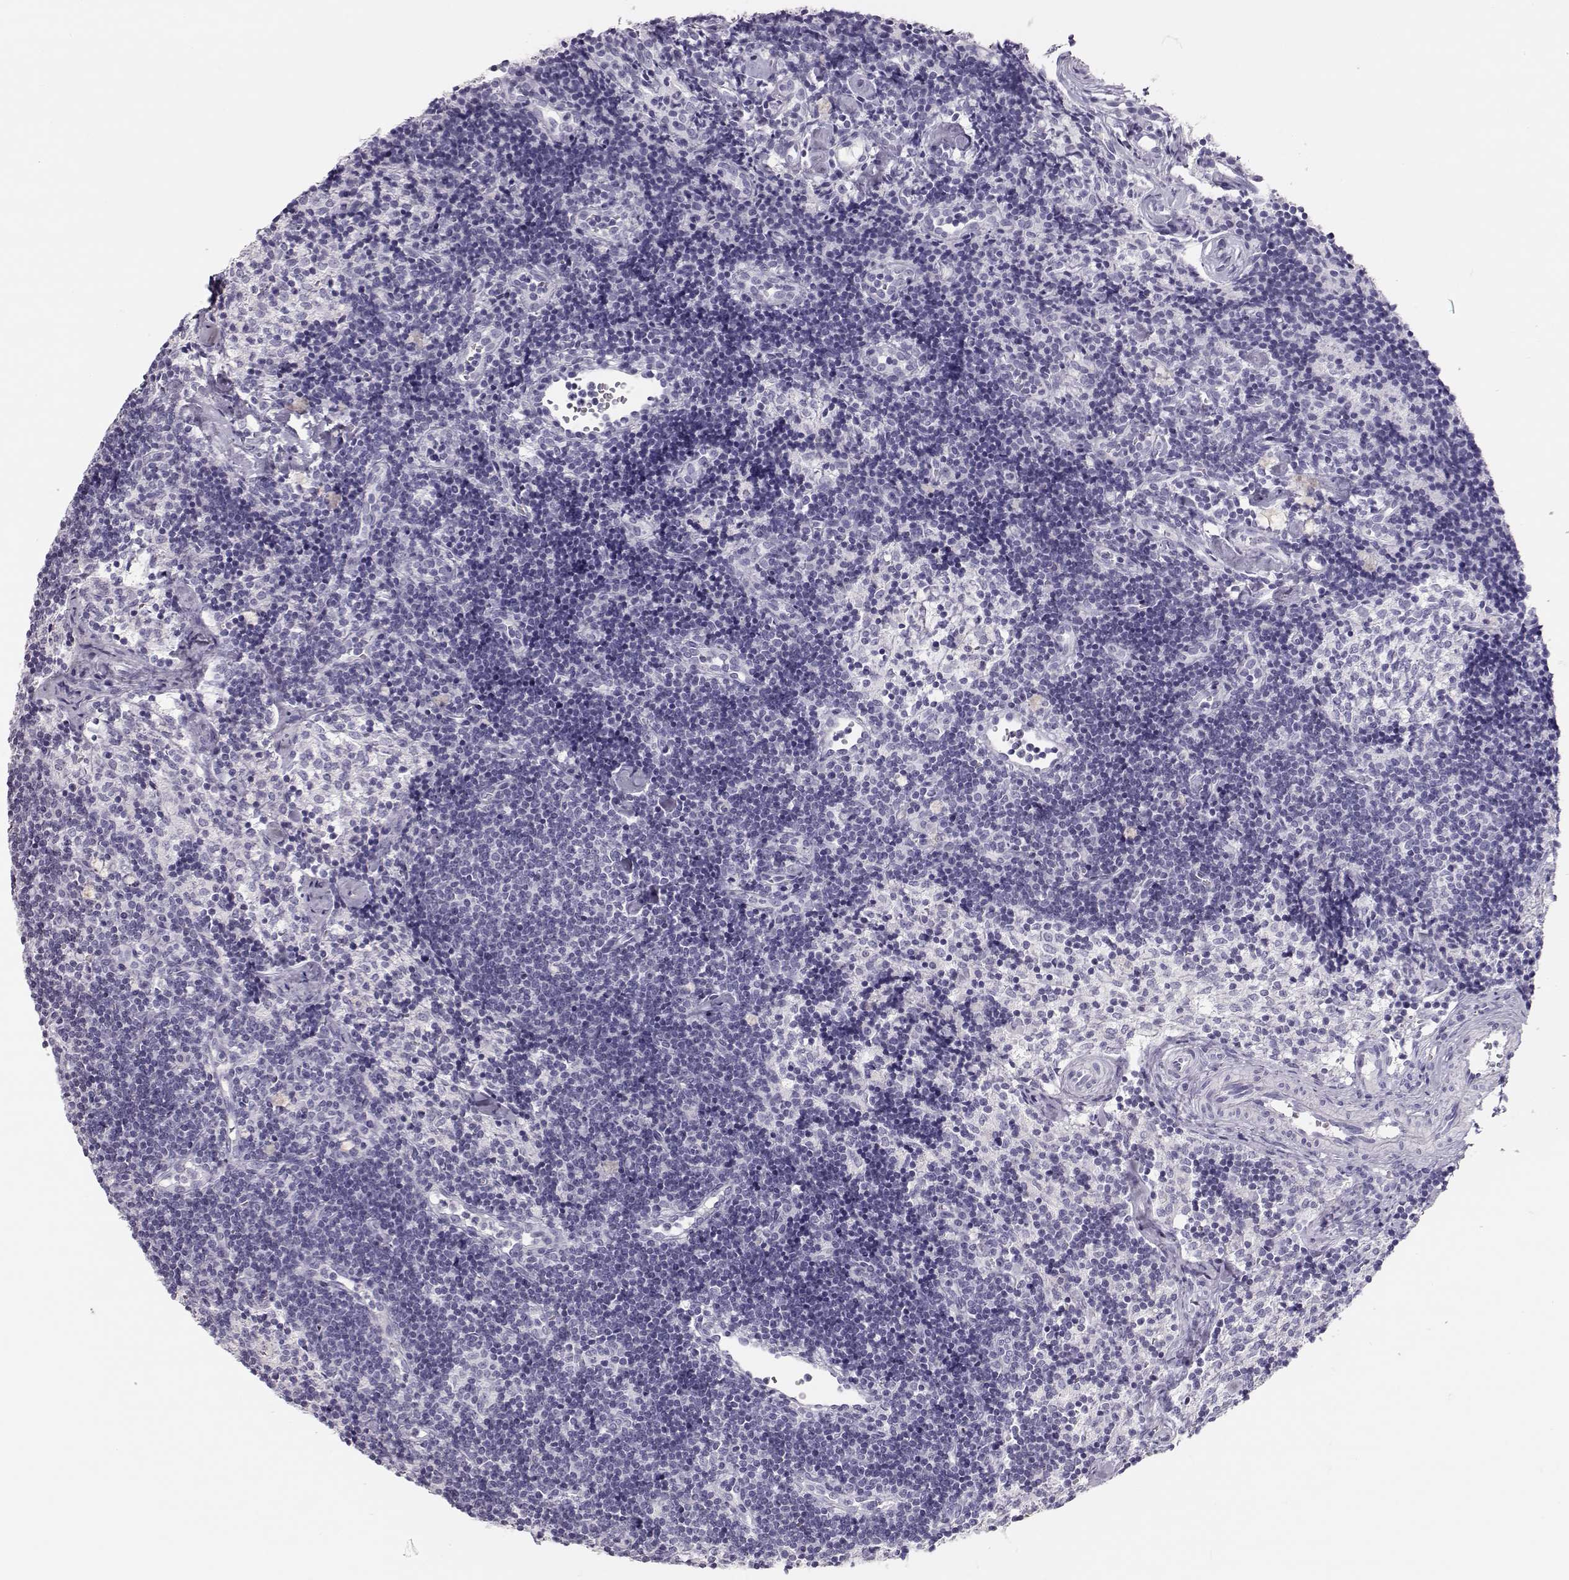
{"staining": {"intensity": "negative", "quantity": "none", "location": "none"}, "tissue": "lymph node", "cell_type": "Germinal center cells", "image_type": "normal", "snomed": [{"axis": "morphology", "description": "Normal tissue, NOS"}, {"axis": "topography", "description": "Lymph node"}], "caption": "IHC photomicrograph of normal lymph node: human lymph node stained with DAB displays no significant protein positivity in germinal center cells.", "gene": "TKTL1", "patient": {"sex": "female", "age": 42}}